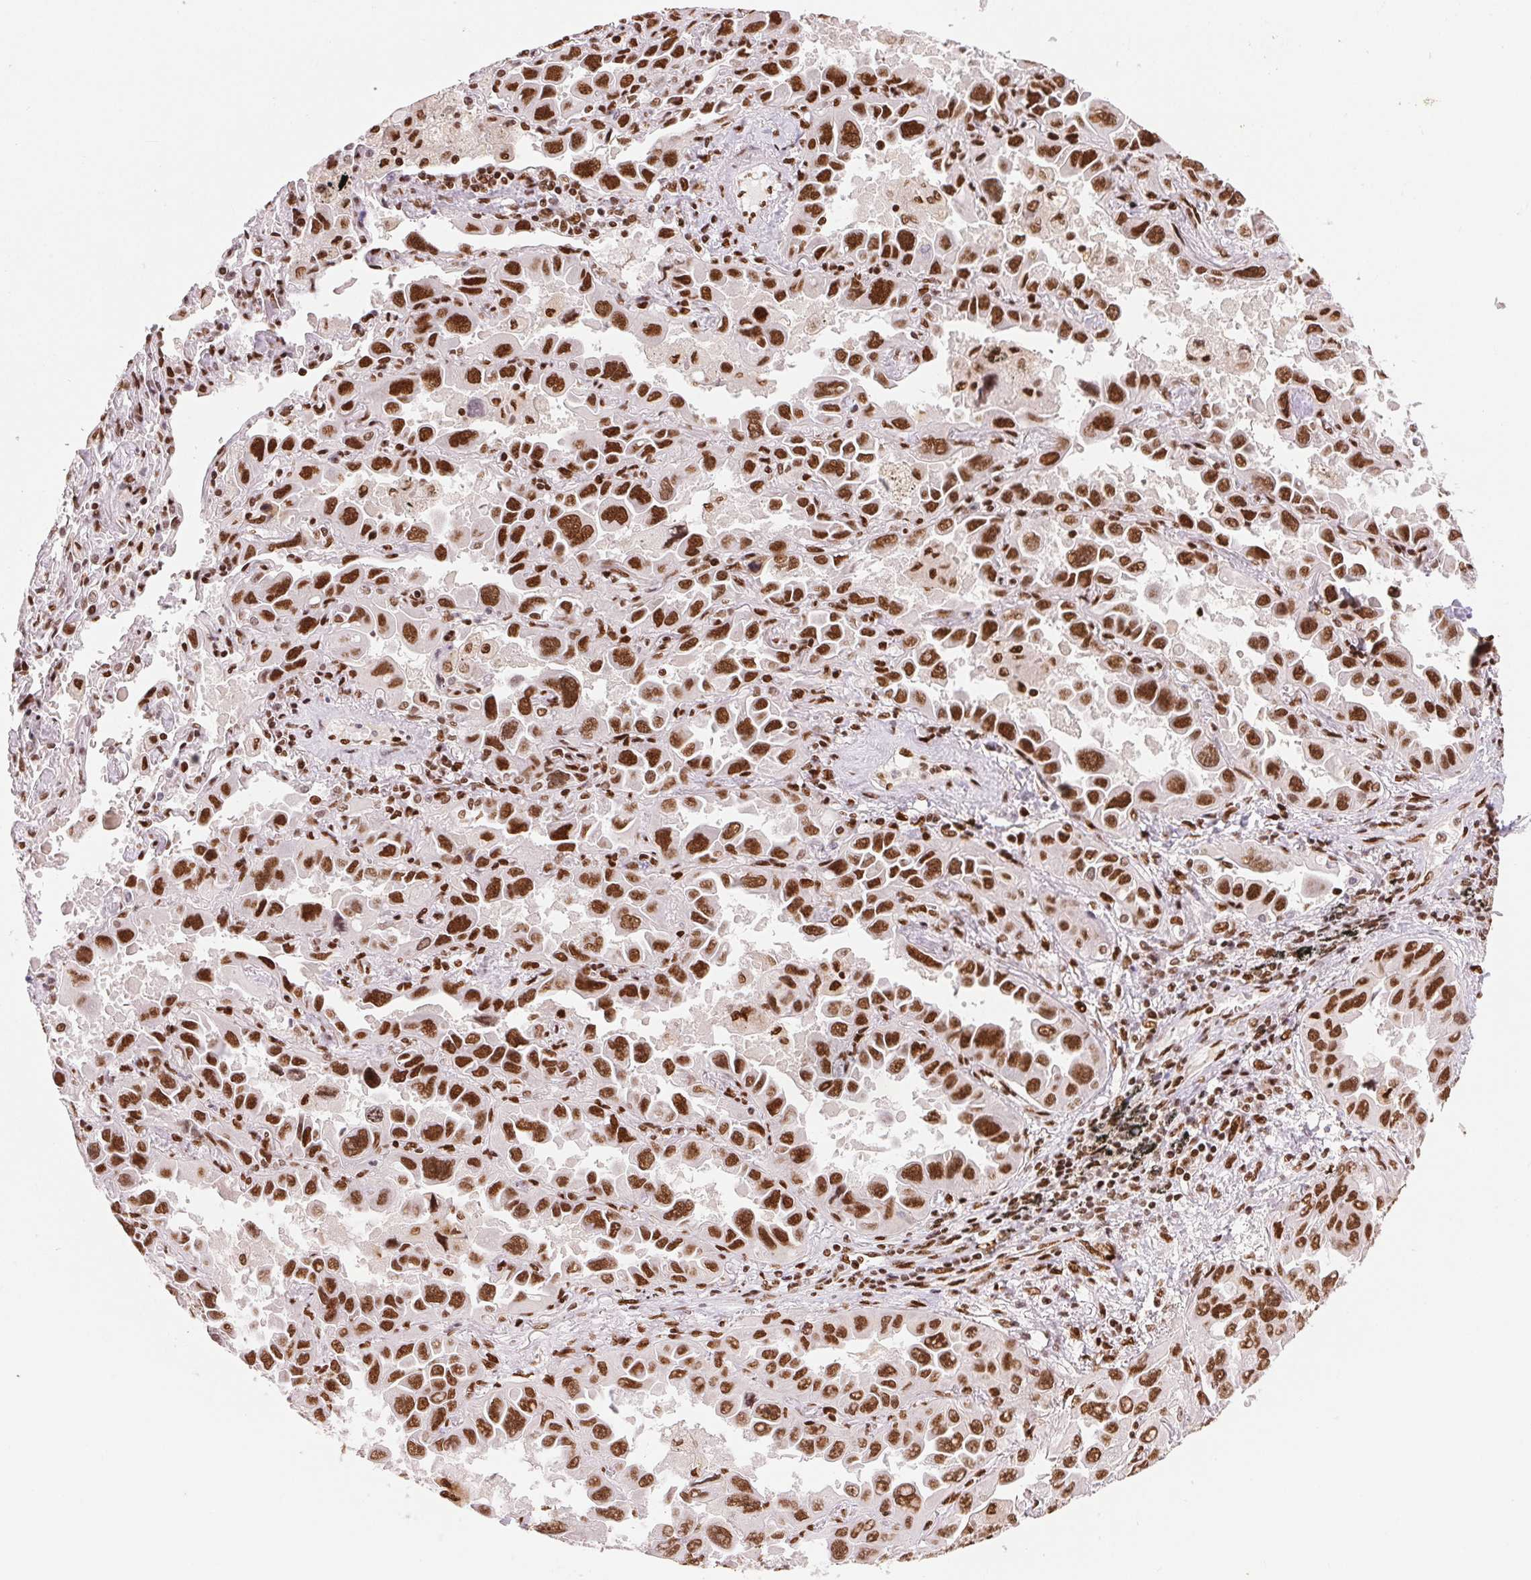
{"staining": {"intensity": "moderate", "quantity": ">75%", "location": "nuclear"}, "tissue": "lung cancer", "cell_type": "Tumor cells", "image_type": "cancer", "snomed": [{"axis": "morphology", "description": "Adenocarcinoma, NOS"}, {"axis": "topography", "description": "Lung"}], "caption": "Lung cancer tissue displays moderate nuclear expression in about >75% of tumor cells, visualized by immunohistochemistry.", "gene": "ZNF80", "patient": {"sex": "male", "age": 64}}